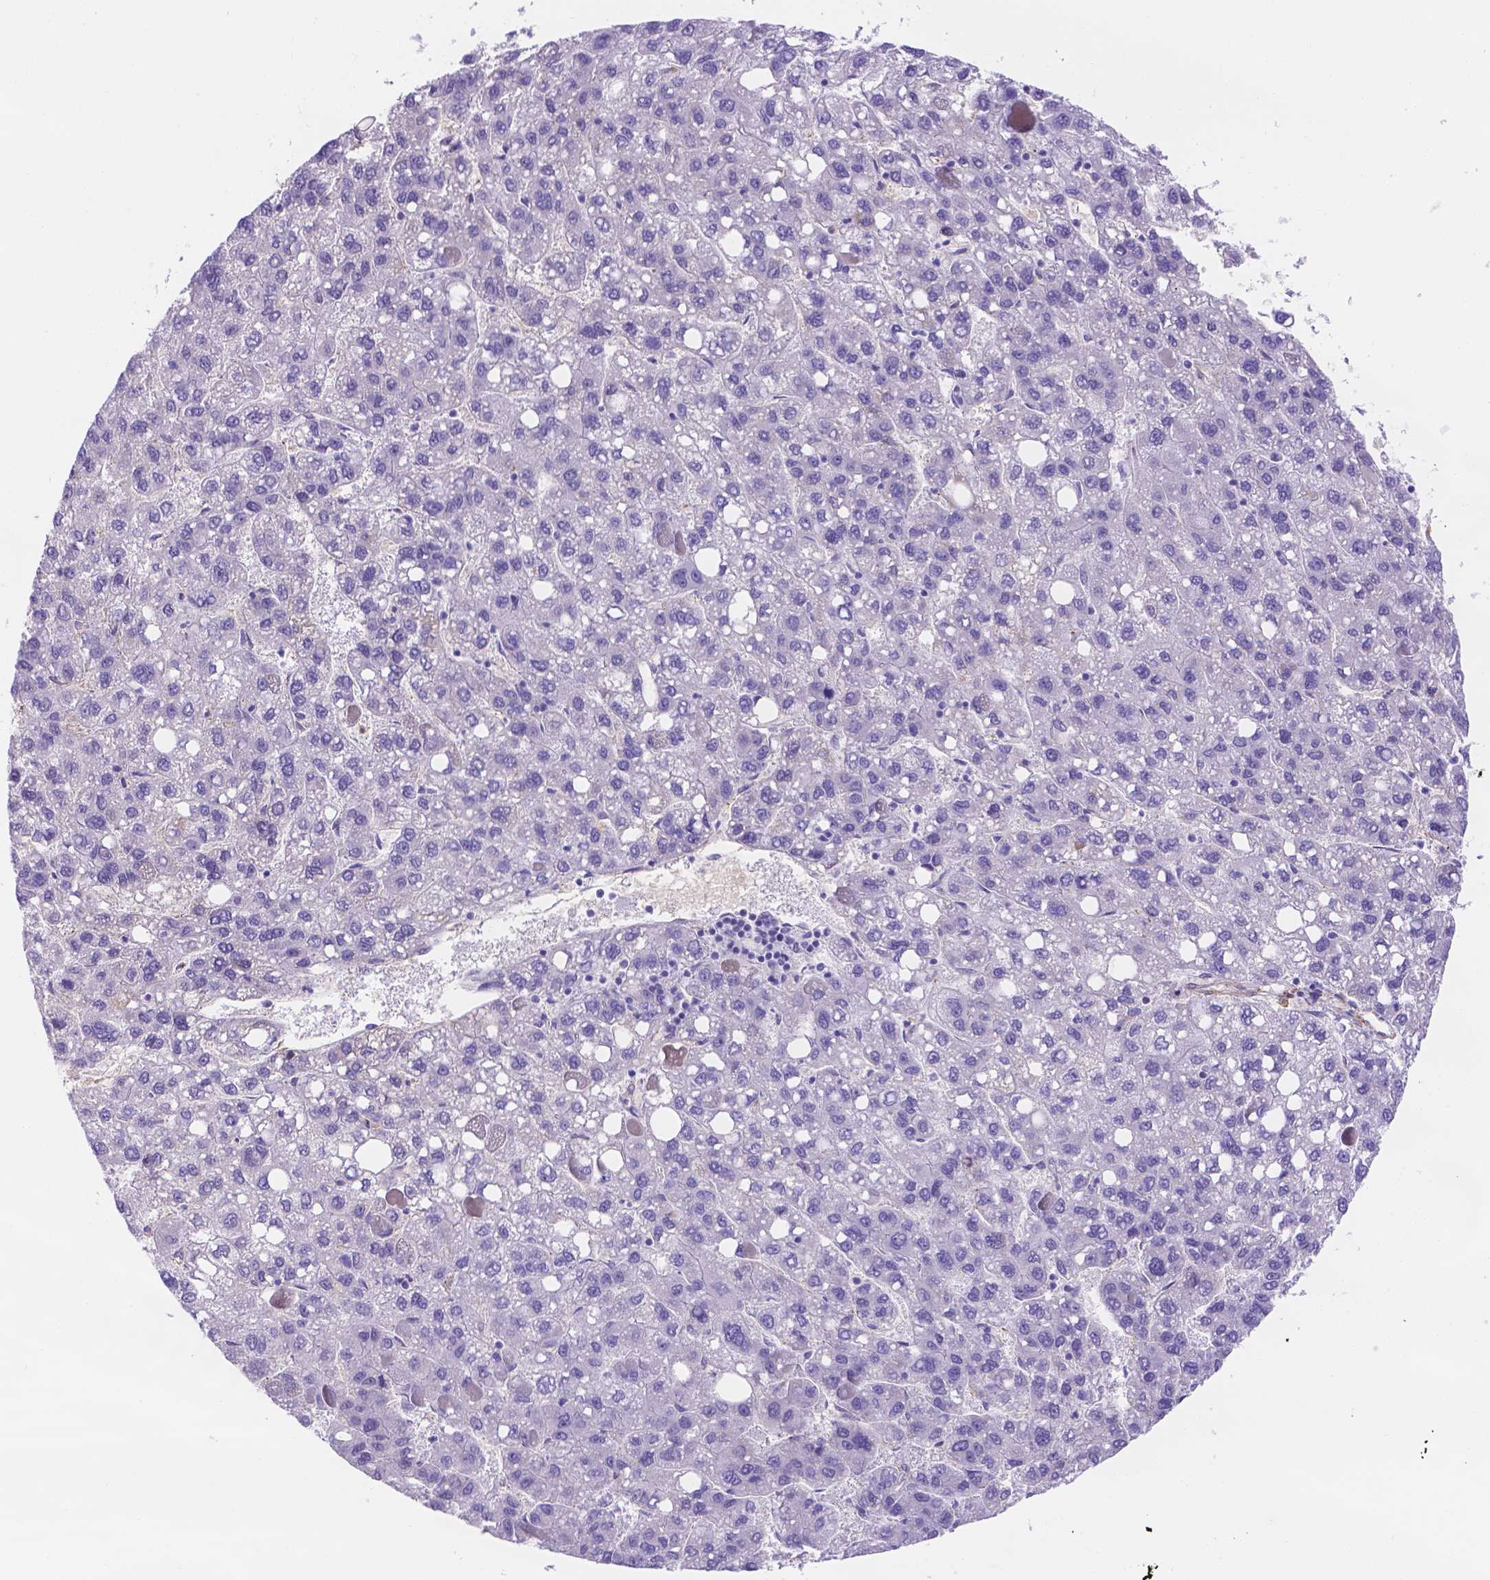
{"staining": {"intensity": "negative", "quantity": "none", "location": "none"}, "tissue": "liver cancer", "cell_type": "Tumor cells", "image_type": "cancer", "snomed": [{"axis": "morphology", "description": "Carcinoma, Hepatocellular, NOS"}, {"axis": "topography", "description": "Liver"}], "caption": "This is a histopathology image of IHC staining of hepatocellular carcinoma (liver), which shows no expression in tumor cells.", "gene": "SLC40A1", "patient": {"sex": "female", "age": 82}}